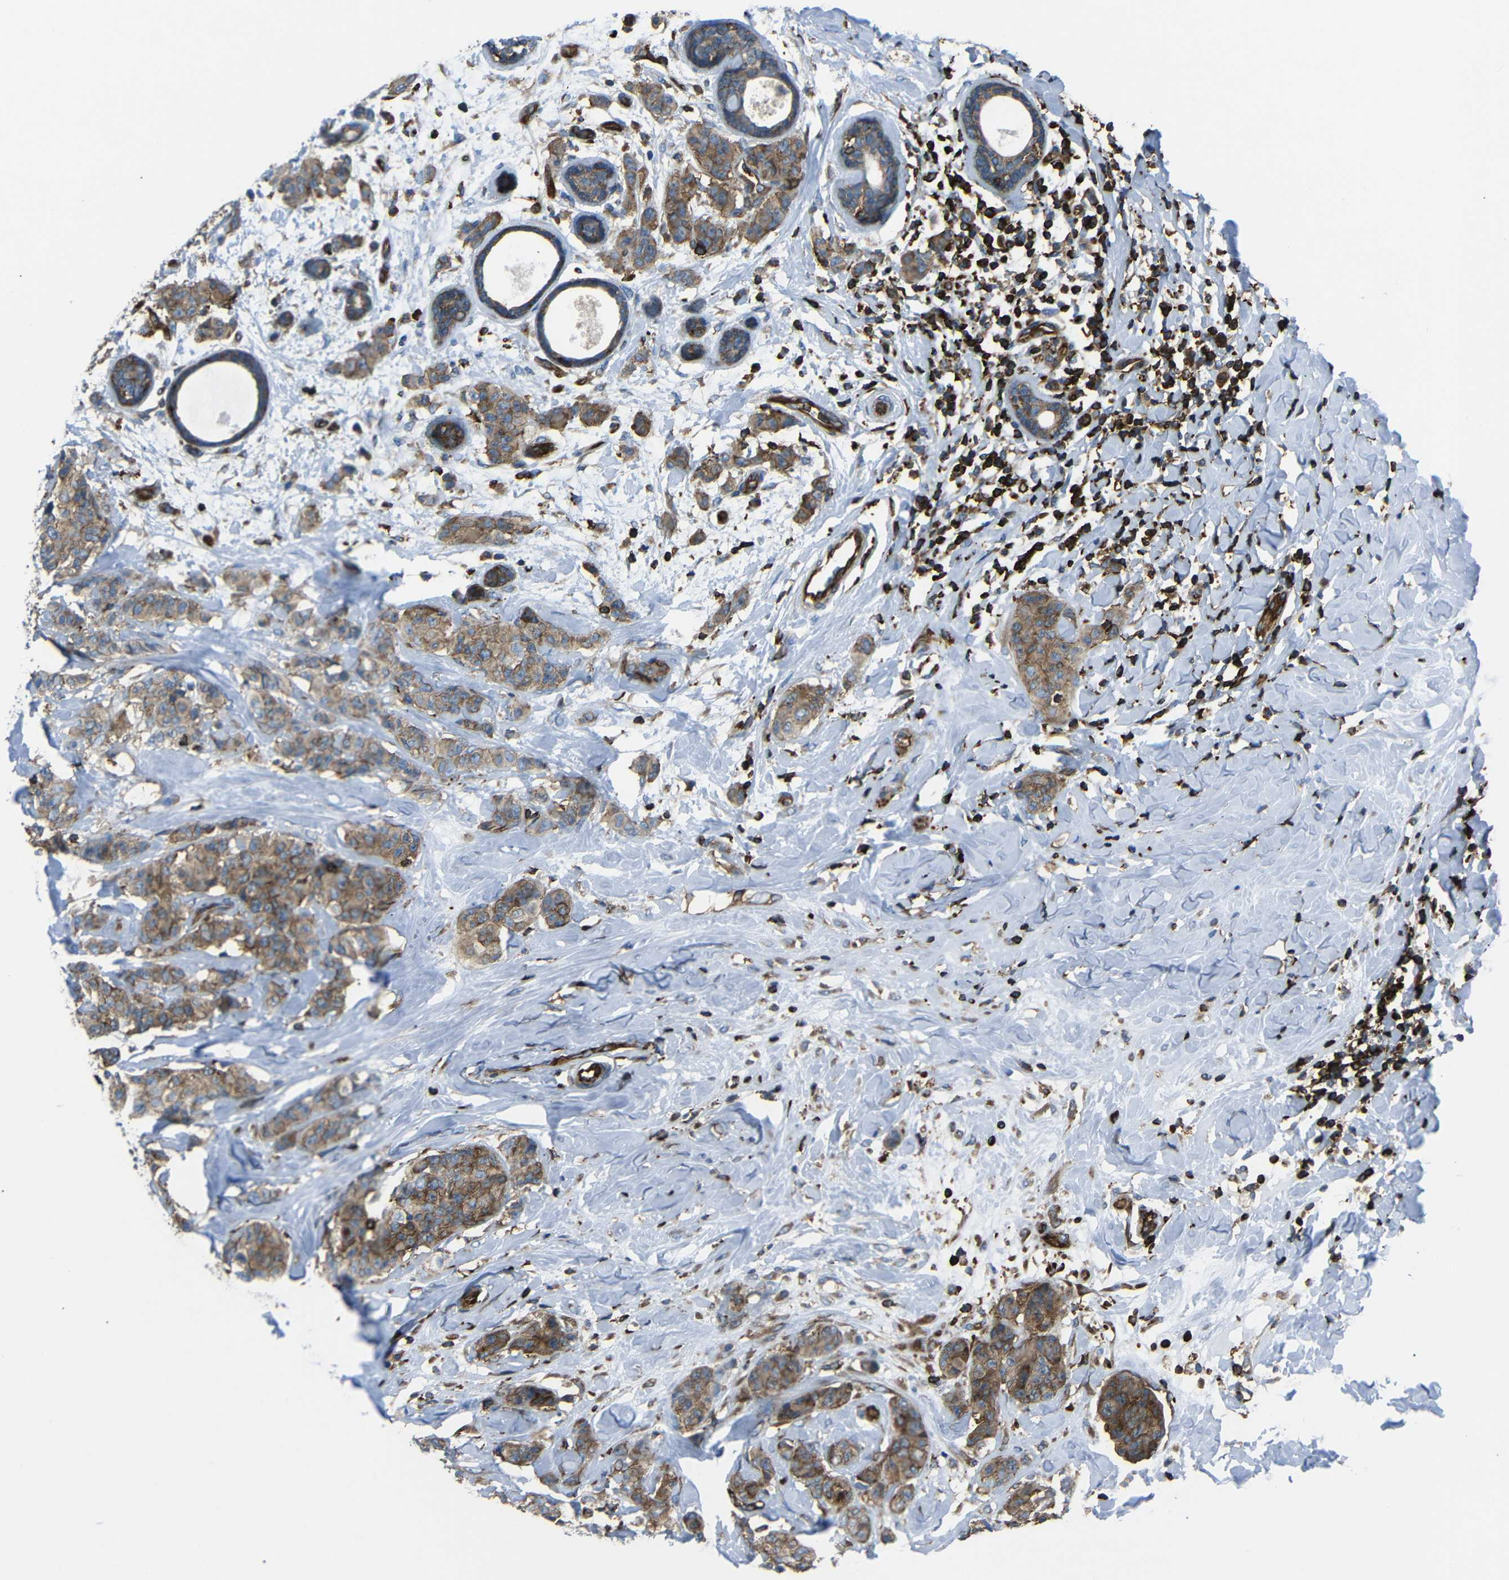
{"staining": {"intensity": "moderate", "quantity": ">75%", "location": "cytoplasmic/membranous"}, "tissue": "breast cancer", "cell_type": "Tumor cells", "image_type": "cancer", "snomed": [{"axis": "morphology", "description": "Normal tissue, NOS"}, {"axis": "morphology", "description": "Duct carcinoma"}, {"axis": "topography", "description": "Breast"}], "caption": "Human breast cancer (intraductal carcinoma) stained for a protein (brown) demonstrates moderate cytoplasmic/membranous positive positivity in approximately >75% of tumor cells.", "gene": "ARHGEF1", "patient": {"sex": "female", "age": 40}}